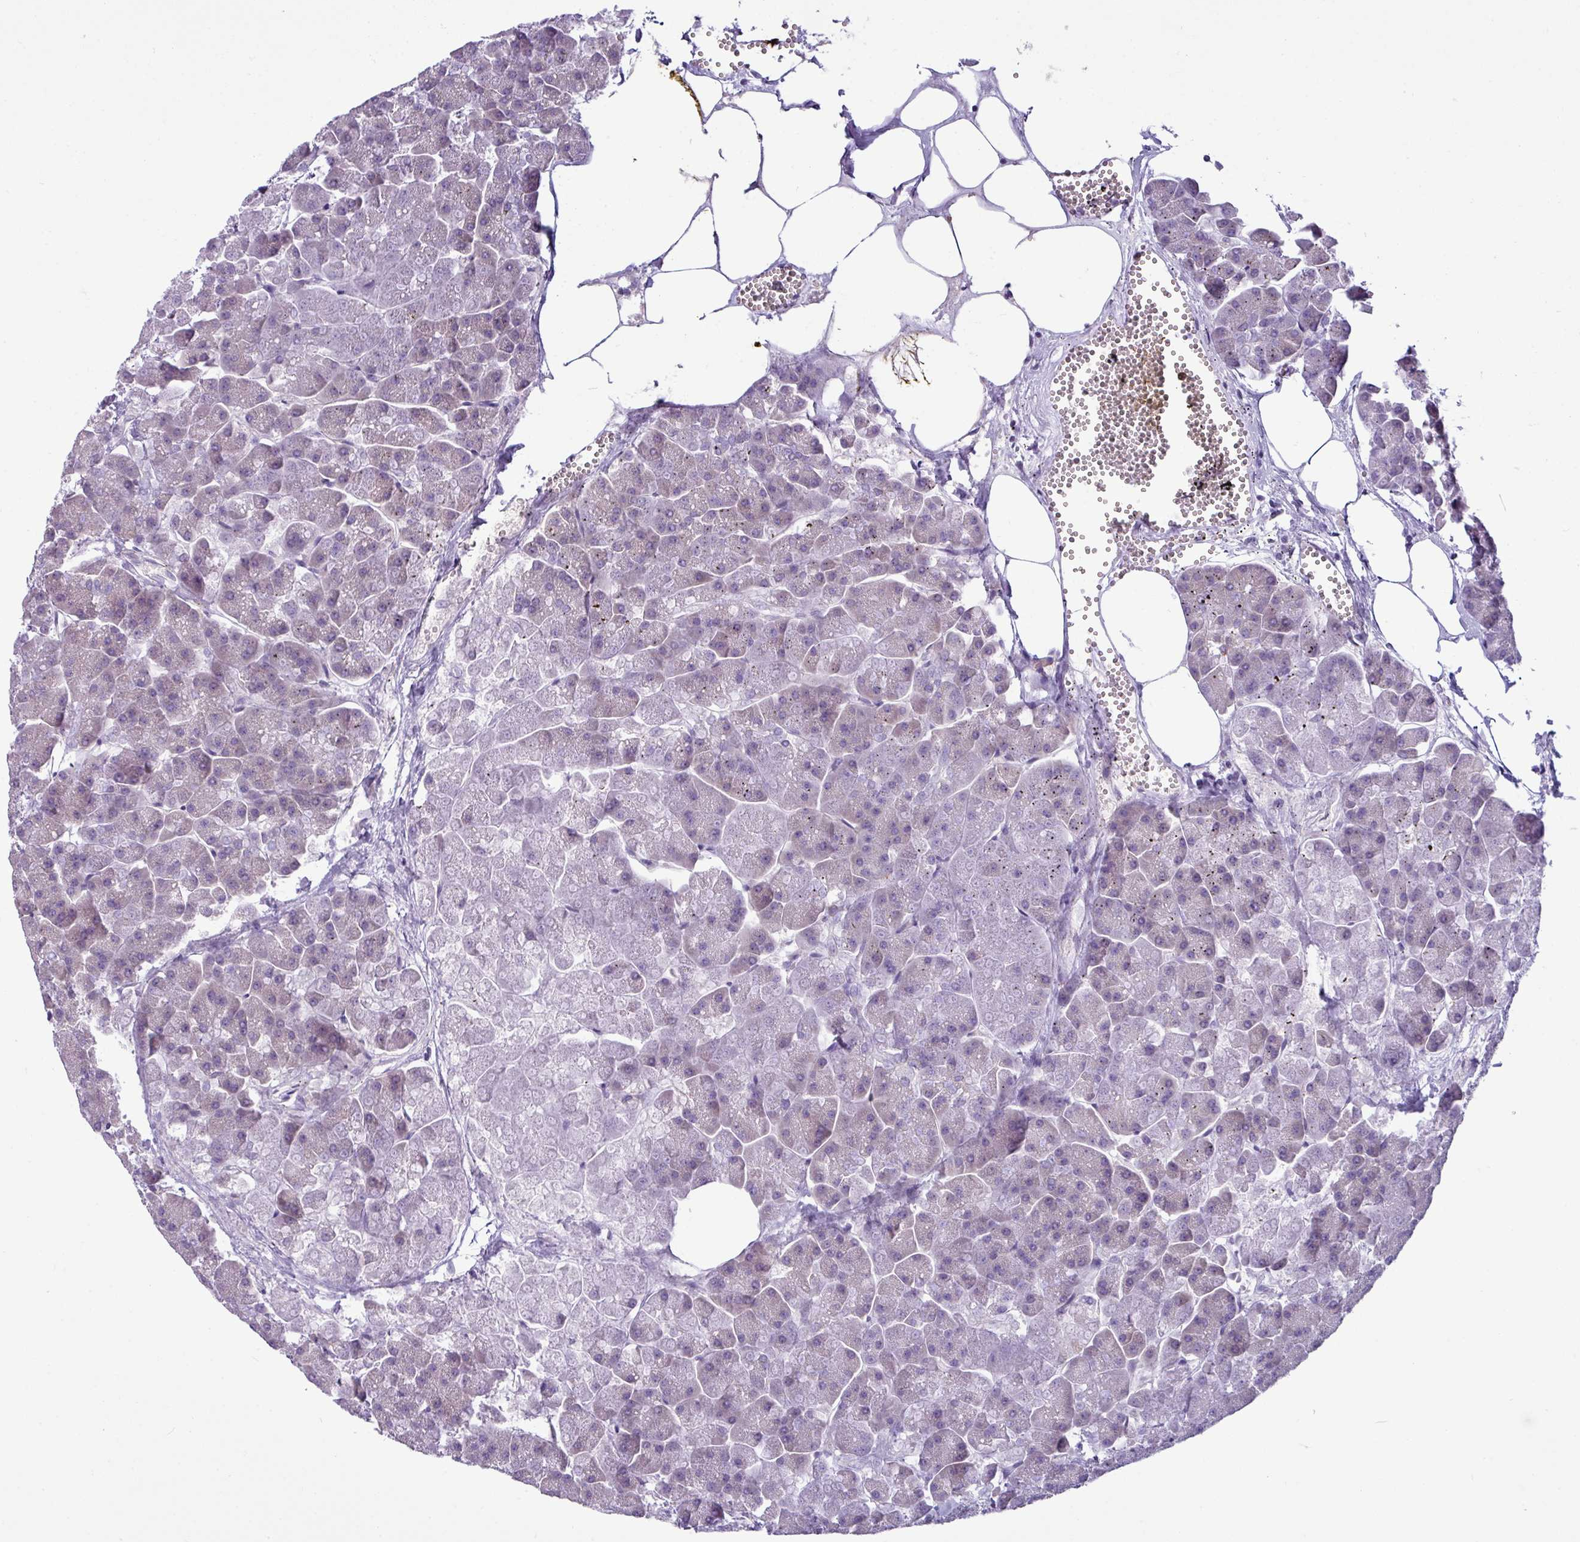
{"staining": {"intensity": "negative", "quantity": "none", "location": "none"}, "tissue": "pancreas", "cell_type": "Exocrine glandular cells", "image_type": "normal", "snomed": [{"axis": "morphology", "description": "Normal tissue, NOS"}, {"axis": "topography", "description": "Pancreas"}, {"axis": "topography", "description": "Peripheral nerve tissue"}], "caption": "This is an immunohistochemistry histopathology image of normal pancreas. There is no positivity in exocrine glandular cells.", "gene": "TOR1AIP2", "patient": {"sex": "male", "age": 54}}